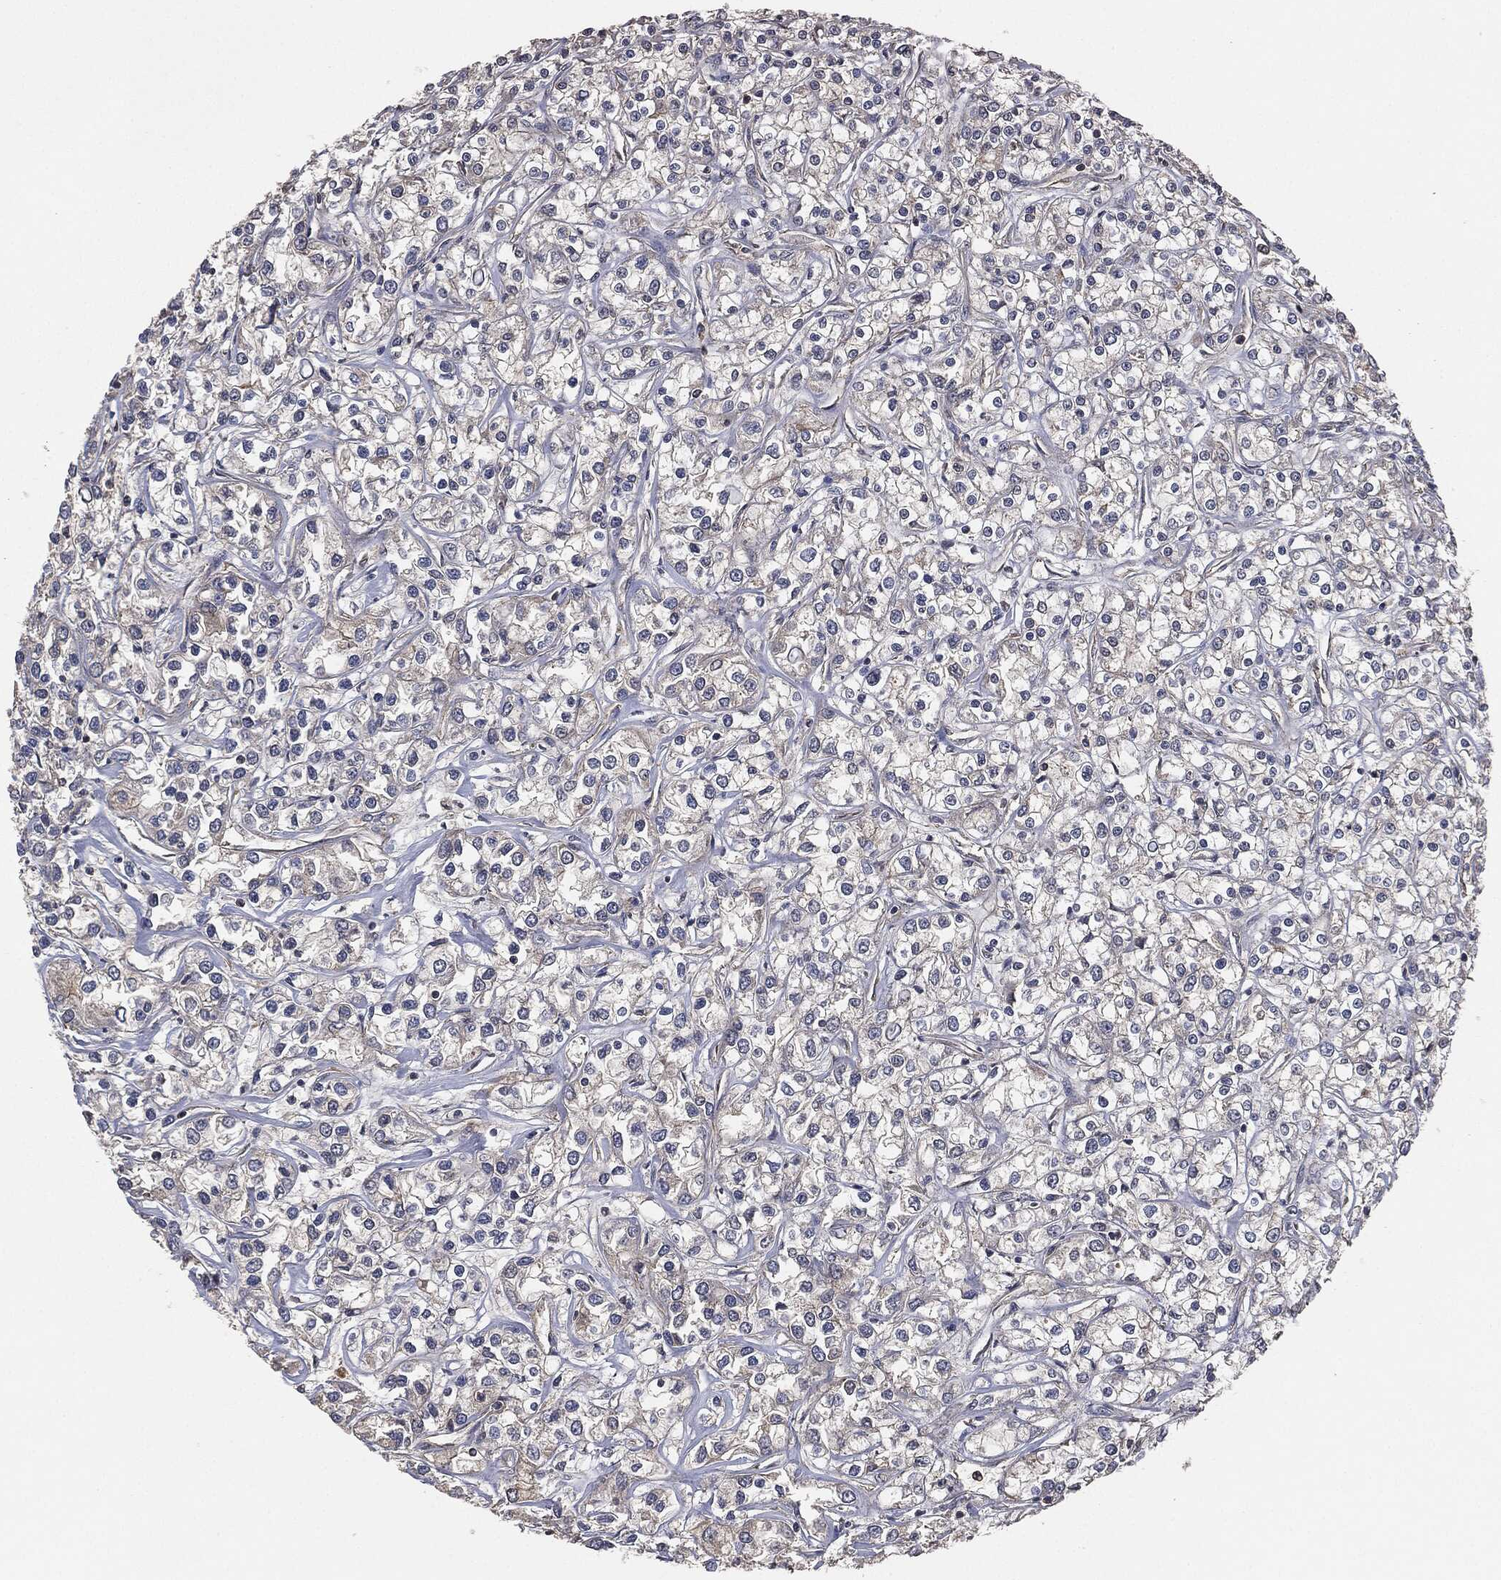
{"staining": {"intensity": "negative", "quantity": "none", "location": "none"}, "tissue": "renal cancer", "cell_type": "Tumor cells", "image_type": "cancer", "snomed": [{"axis": "morphology", "description": "Adenocarcinoma, NOS"}, {"axis": "topography", "description": "Kidney"}], "caption": "Immunohistochemistry photomicrograph of neoplastic tissue: human renal cancer stained with DAB (3,3'-diaminobenzidine) shows no significant protein staining in tumor cells. (Stains: DAB IHC with hematoxylin counter stain, Microscopy: brightfield microscopy at high magnification).", "gene": "ERBIN", "patient": {"sex": "female", "age": 59}}